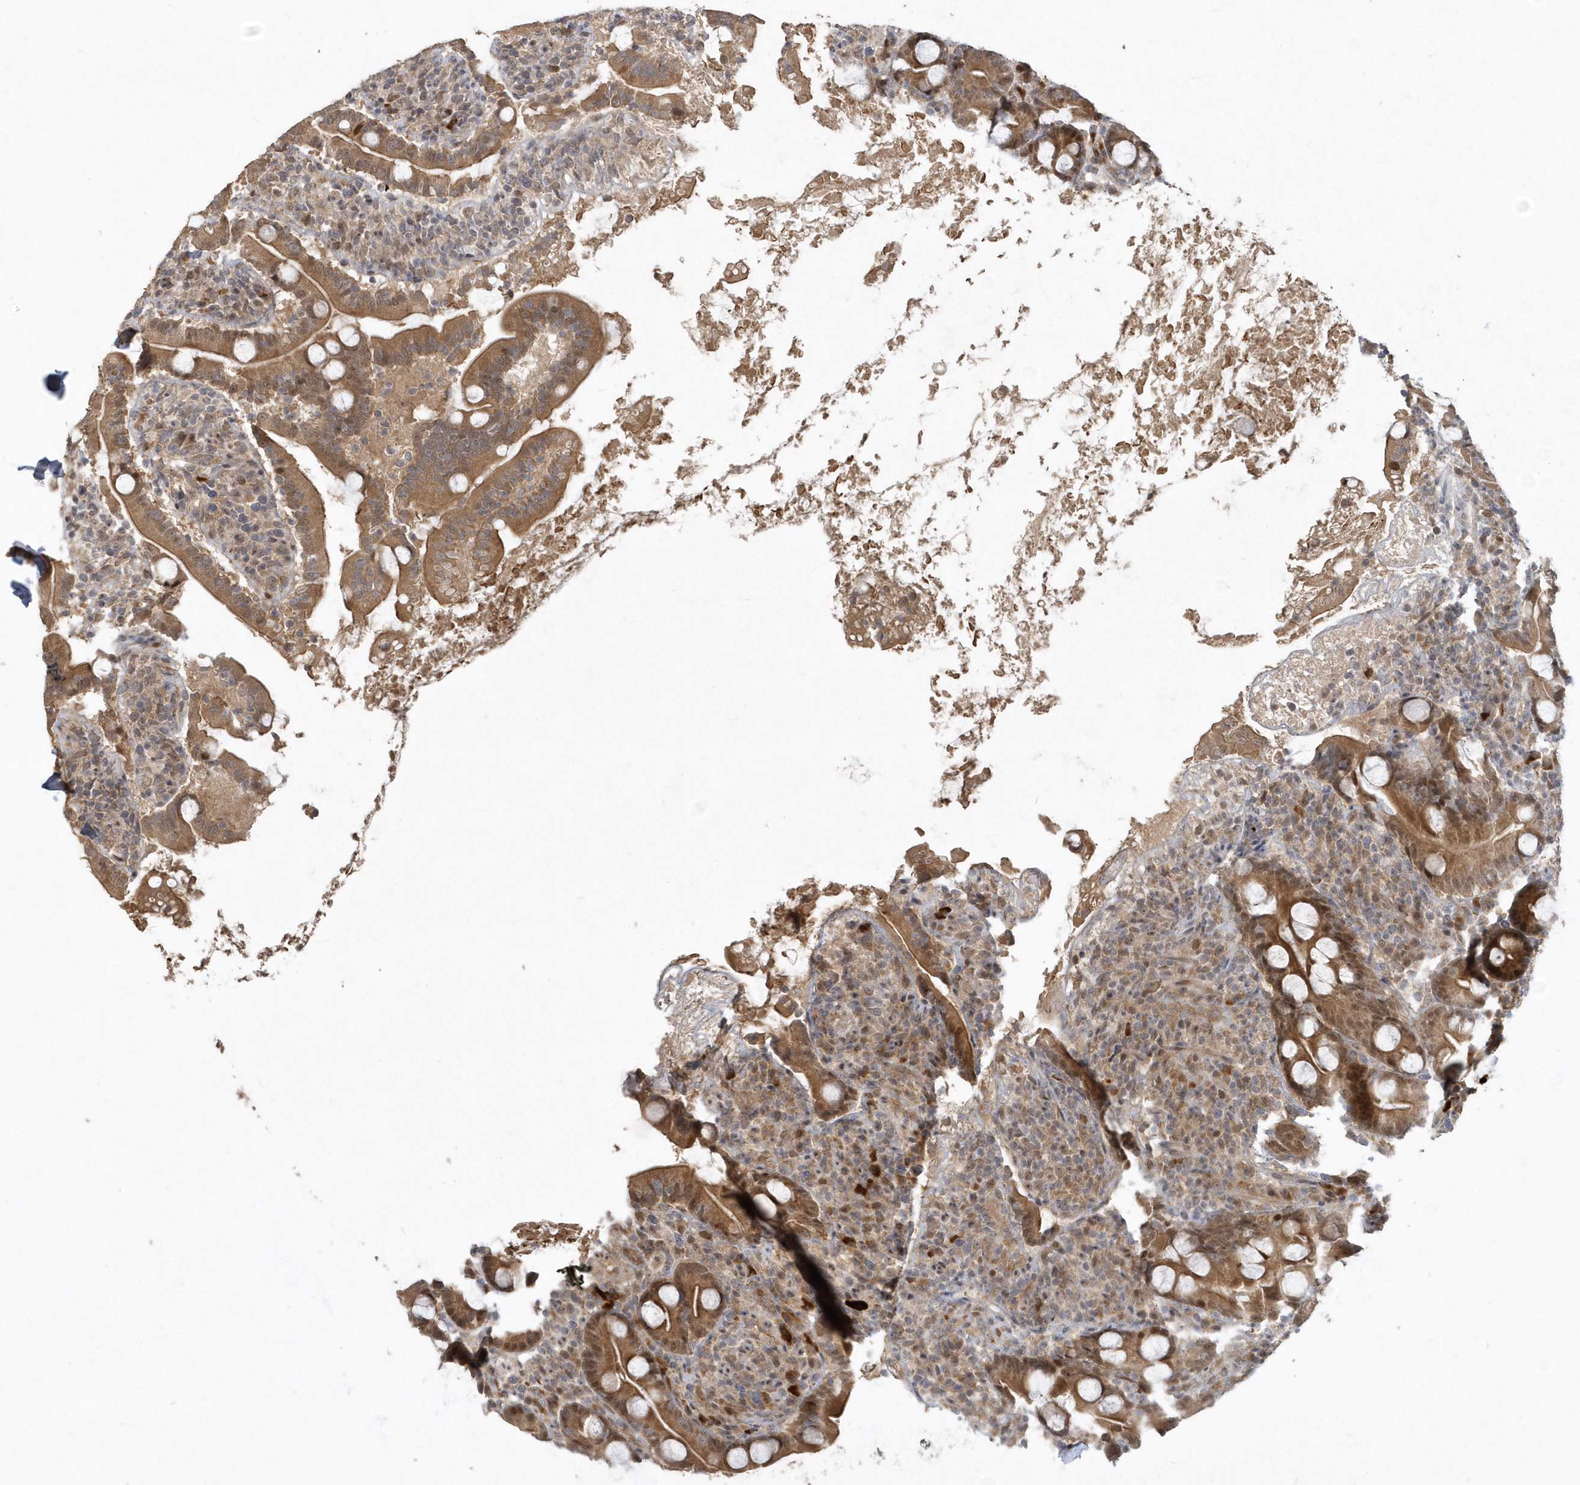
{"staining": {"intensity": "moderate", "quantity": ">75%", "location": "cytoplasmic/membranous,nuclear"}, "tissue": "duodenum", "cell_type": "Glandular cells", "image_type": "normal", "snomed": [{"axis": "morphology", "description": "Normal tissue, NOS"}, {"axis": "topography", "description": "Duodenum"}], "caption": "This micrograph displays unremarkable duodenum stained with immunohistochemistry to label a protein in brown. The cytoplasmic/membranous,nuclear of glandular cells show moderate positivity for the protein. Nuclei are counter-stained blue.", "gene": "TRAIP", "patient": {"sex": "male", "age": 35}}